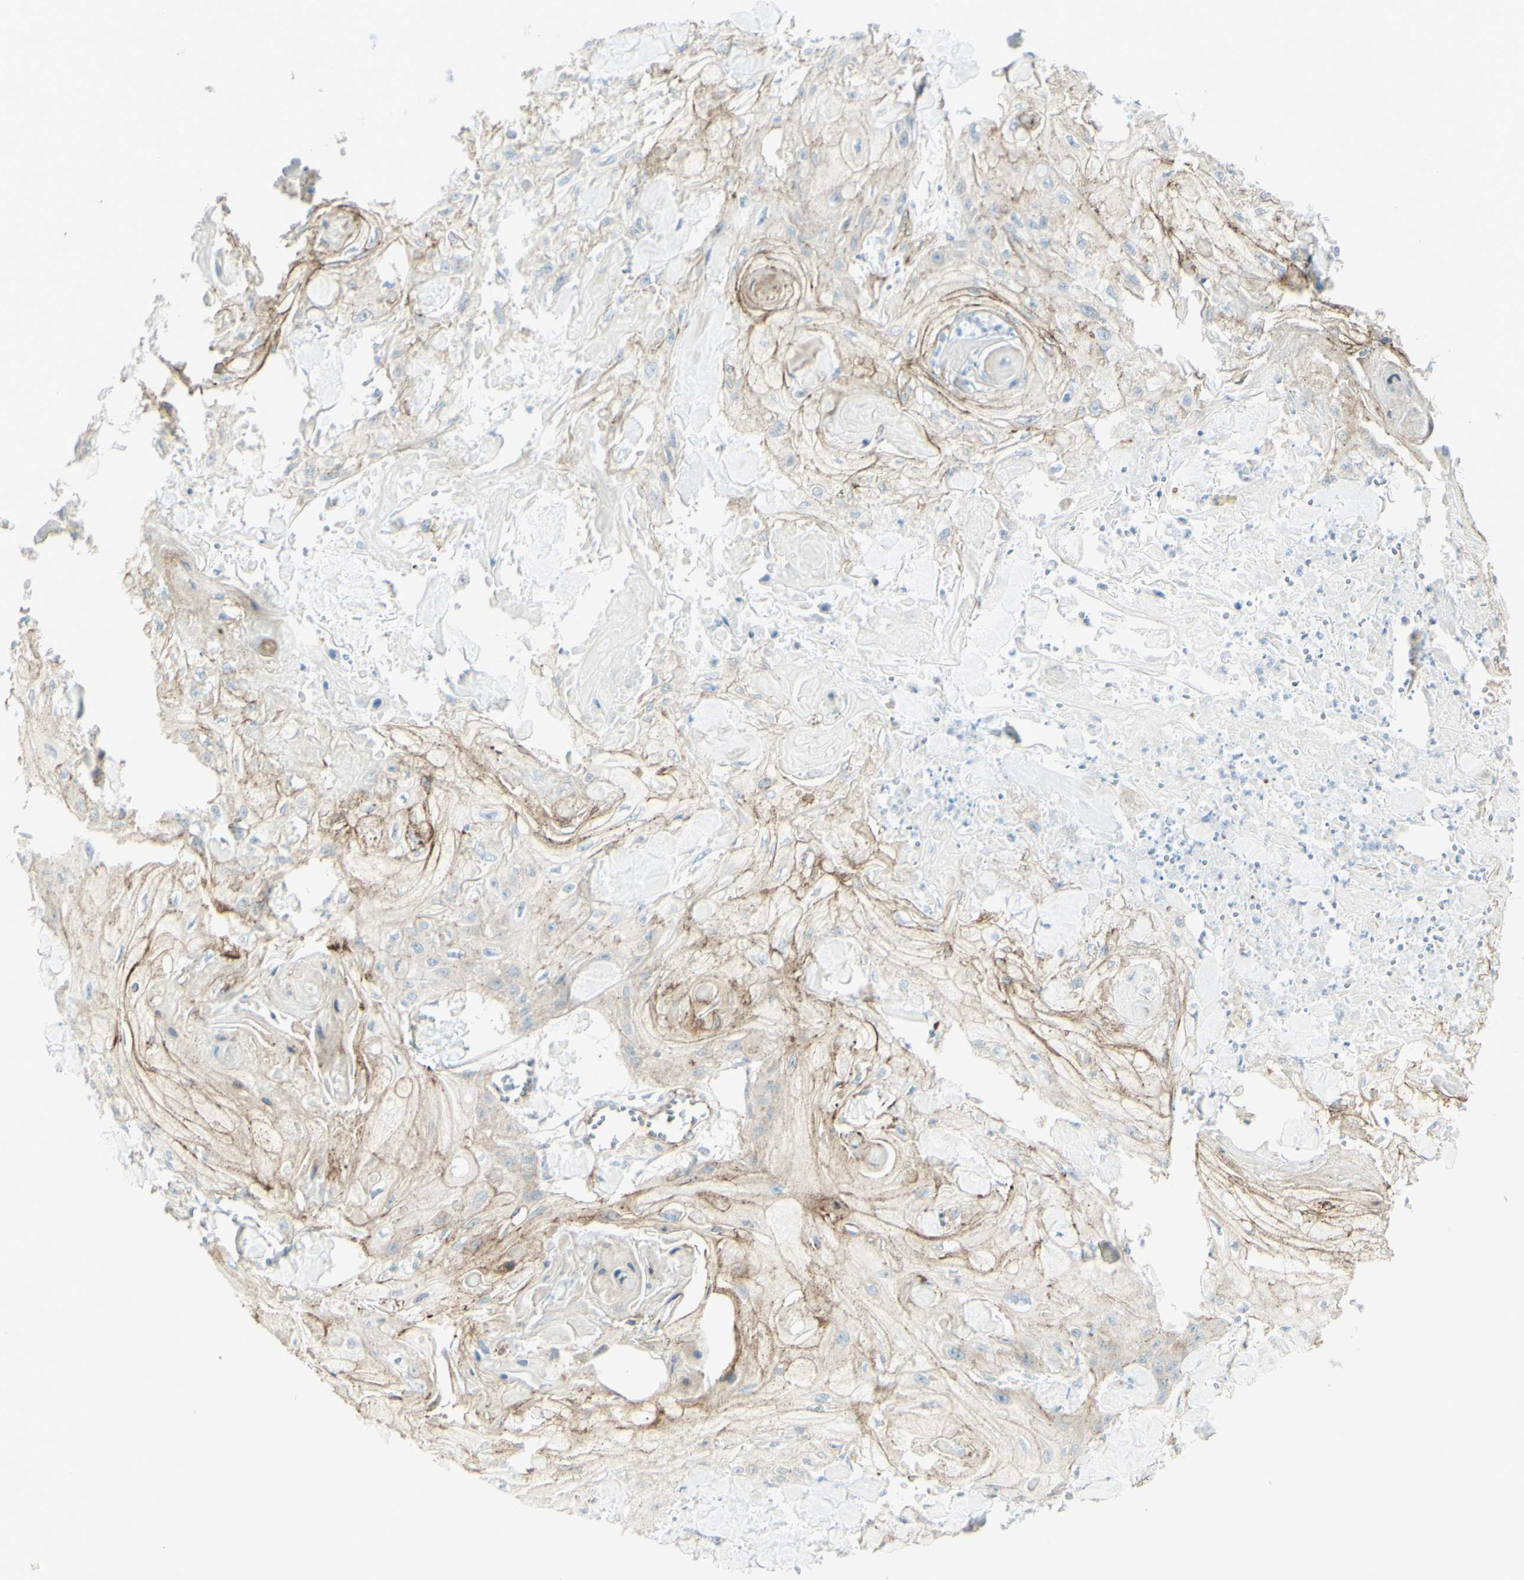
{"staining": {"intensity": "moderate", "quantity": "25%-75%", "location": "cytoplasmic/membranous"}, "tissue": "skin cancer", "cell_type": "Tumor cells", "image_type": "cancer", "snomed": [{"axis": "morphology", "description": "Squamous cell carcinoma, NOS"}, {"axis": "topography", "description": "Skin"}], "caption": "Immunohistochemistry staining of skin cancer, which exhibits medium levels of moderate cytoplasmic/membranous staining in approximately 25%-75% of tumor cells indicating moderate cytoplasmic/membranous protein expression. The staining was performed using DAB (3,3'-diaminobenzidine) (brown) for protein detection and nuclei were counterstained in hematoxylin (blue).", "gene": "MYO6", "patient": {"sex": "male", "age": 74}}